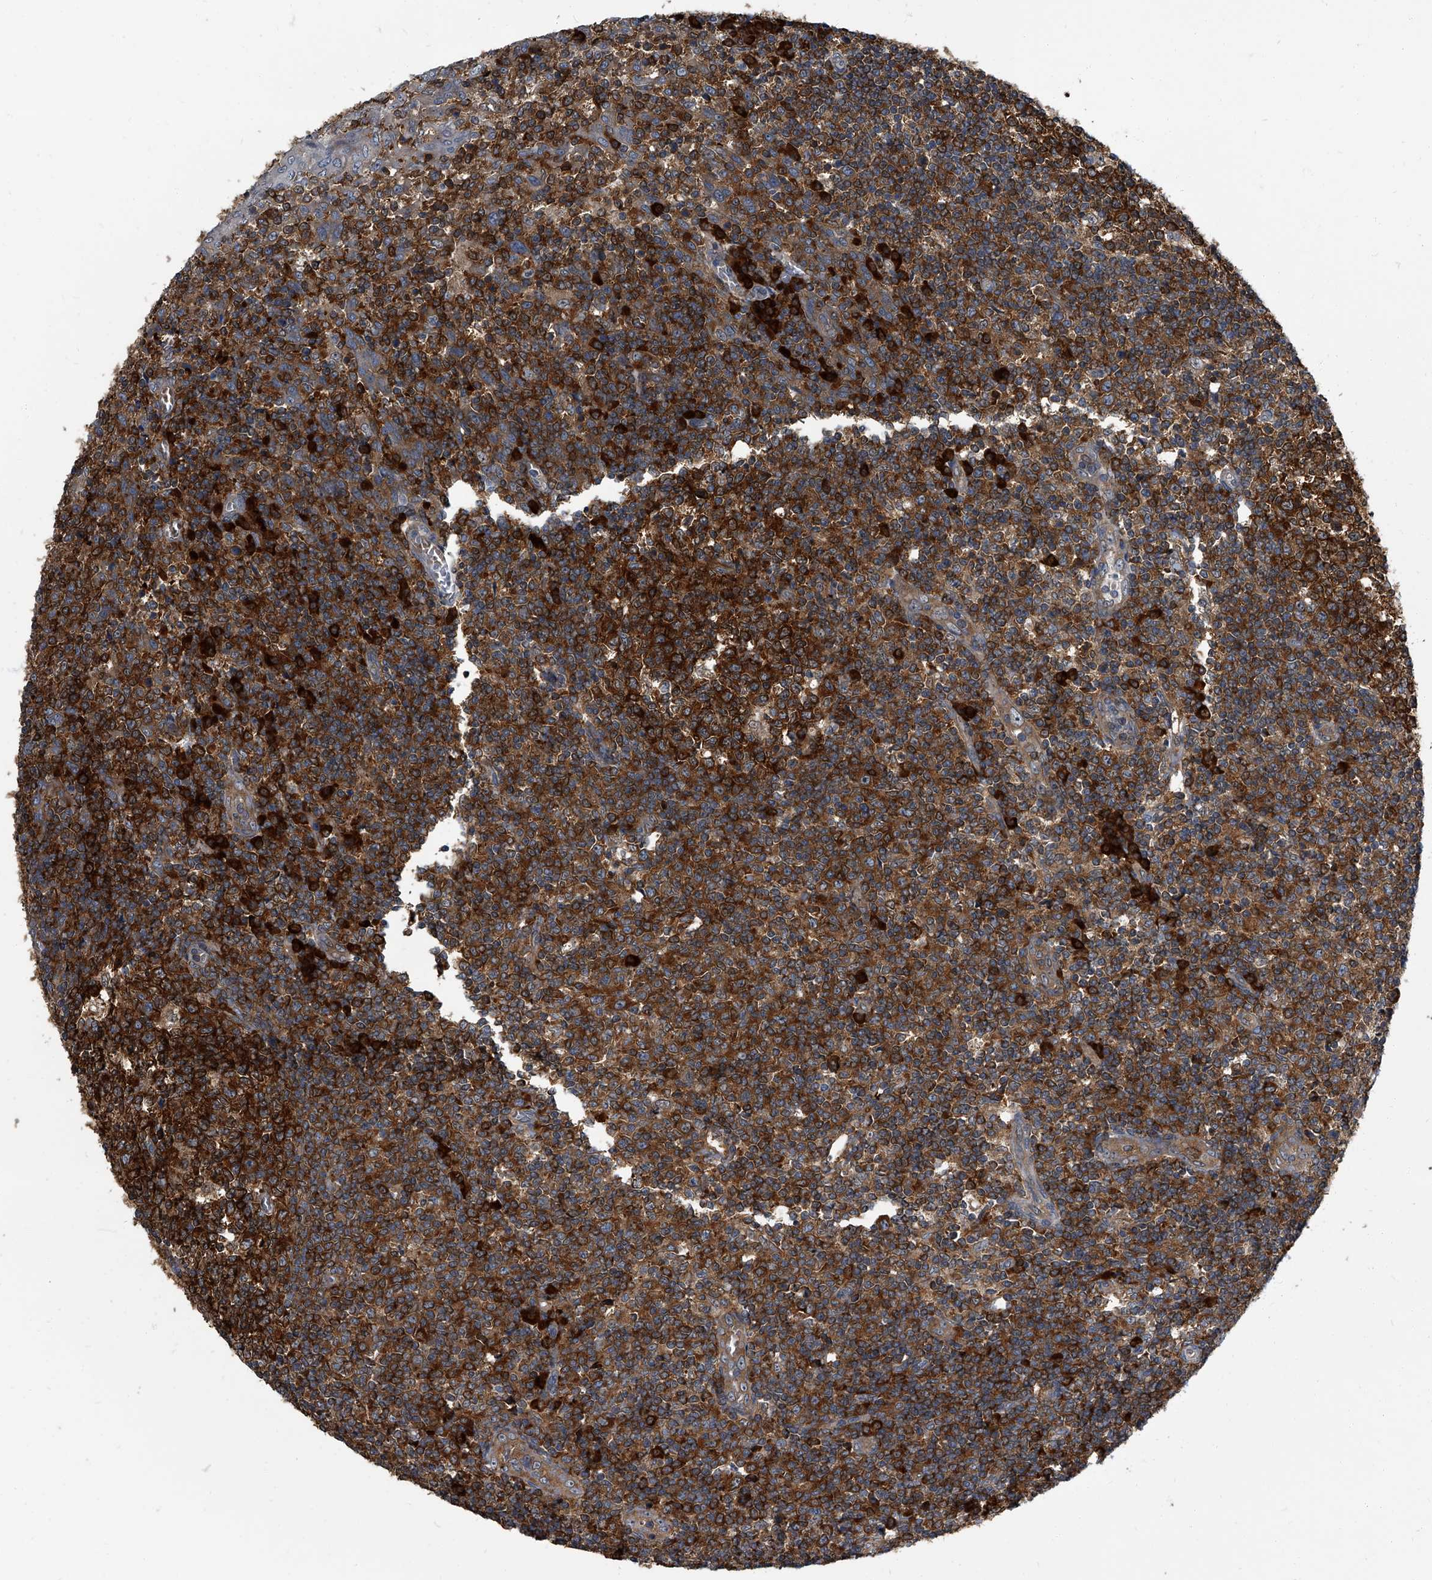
{"staining": {"intensity": "strong", "quantity": ">75%", "location": "cytoplasmic/membranous"}, "tissue": "tonsil", "cell_type": "Germinal center cells", "image_type": "normal", "snomed": [{"axis": "morphology", "description": "Normal tissue, NOS"}, {"axis": "topography", "description": "Tonsil"}], "caption": "High-power microscopy captured an immunohistochemistry micrograph of benign tonsil, revealing strong cytoplasmic/membranous staining in about >75% of germinal center cells.", "gene": "CDV3", "patient": {"sex": "female", "age": 19}}